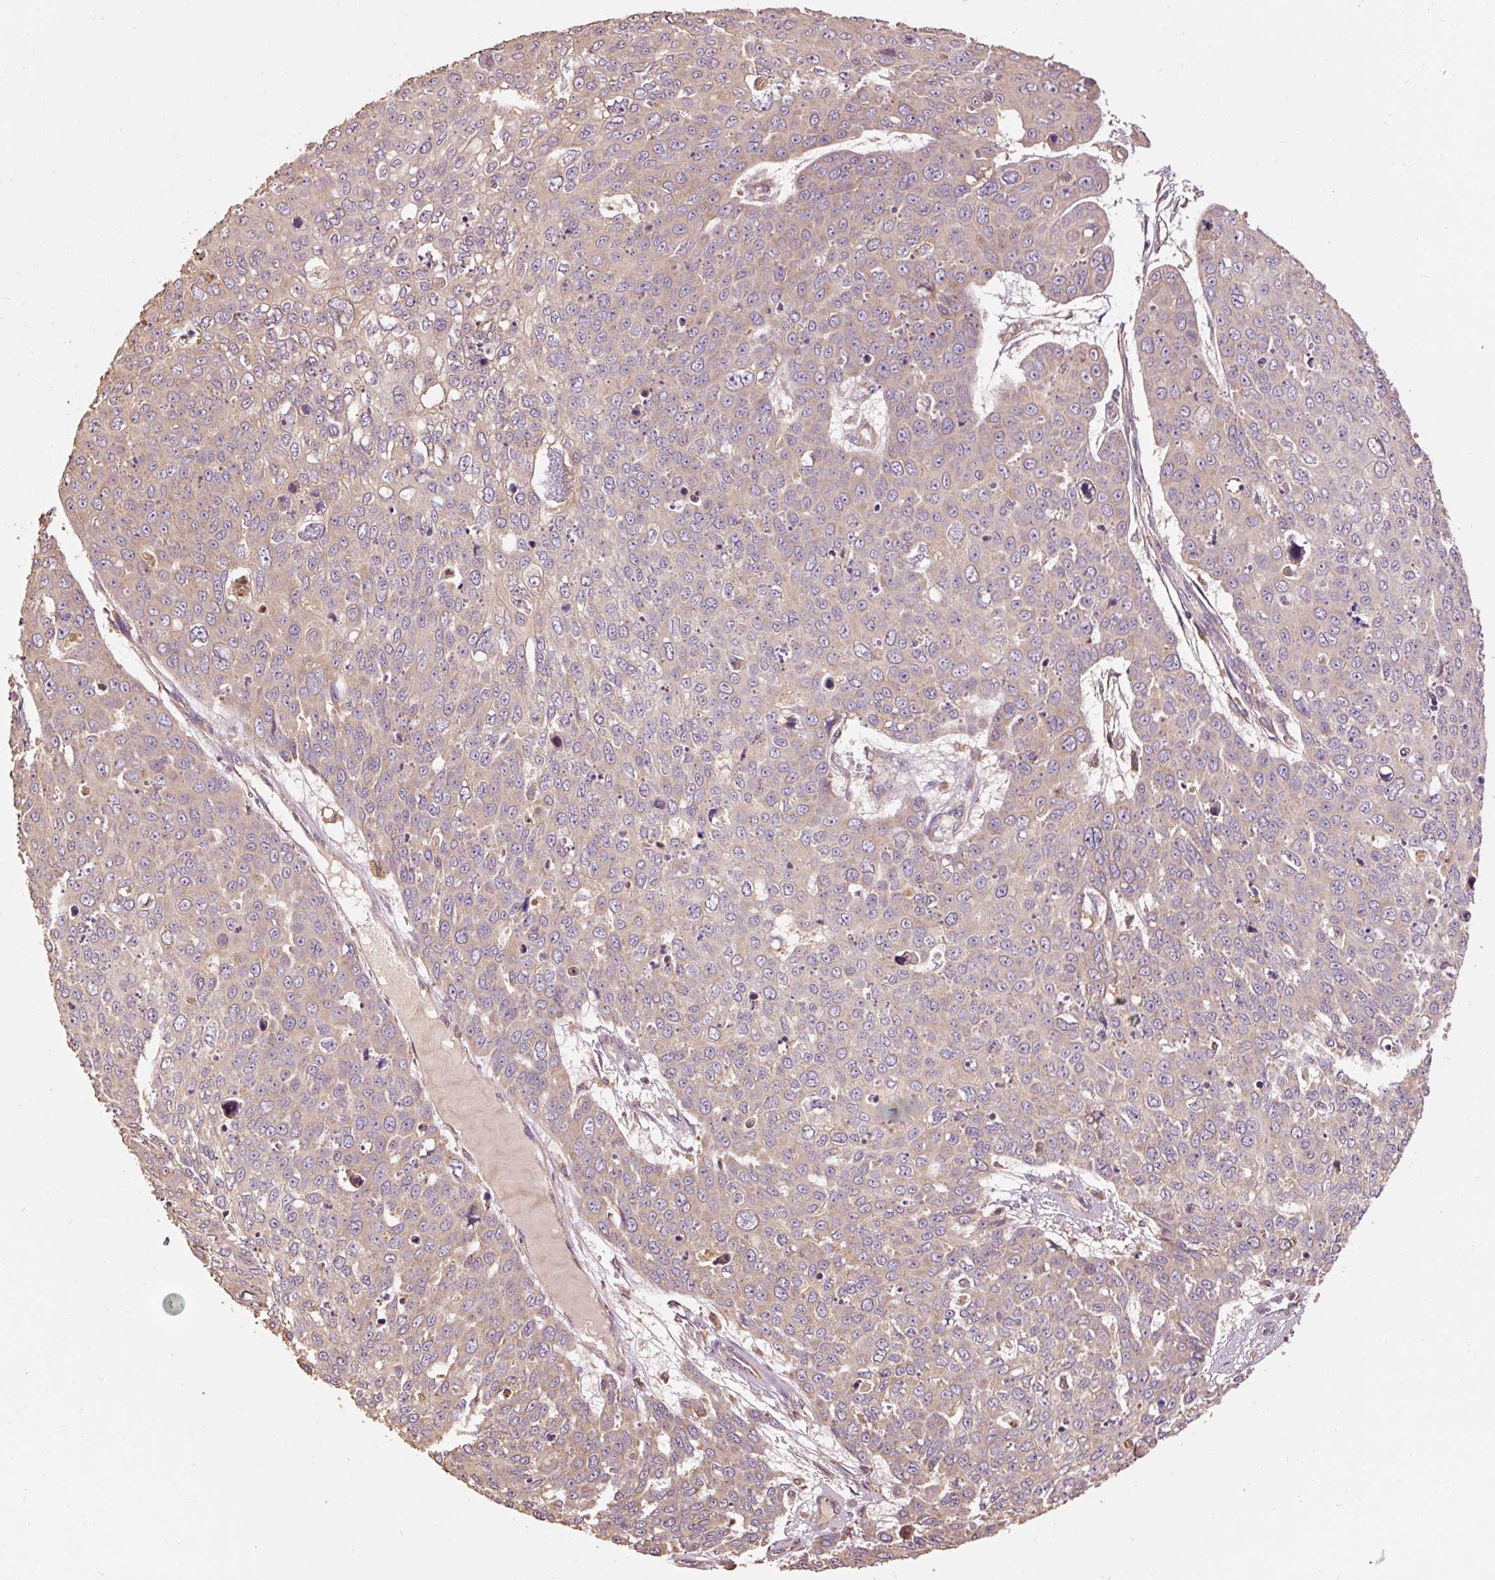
{"staining": {"intensity": "weak", "quantity": "25%-75%", "location": "cytoplasmic/membranous"}, "tissue": "skin cancer", "cell_type": "Tumor cells", "image_type": "cancer", "snomed": [{"axis": "morphology", "description": "Squamous cell carcinoma, NOS"}, {"axis": "topography", "description": "Skin"}], "caption": "IHC image of human skin squamous cell carcinoma stained for a protein (brown), which displays low levels of weak cytoplasmic/membranous expression in about 25%-75% of tumor cells.", "gene": "EFHC1", "patient": {"sex": "male", "age": 71}}